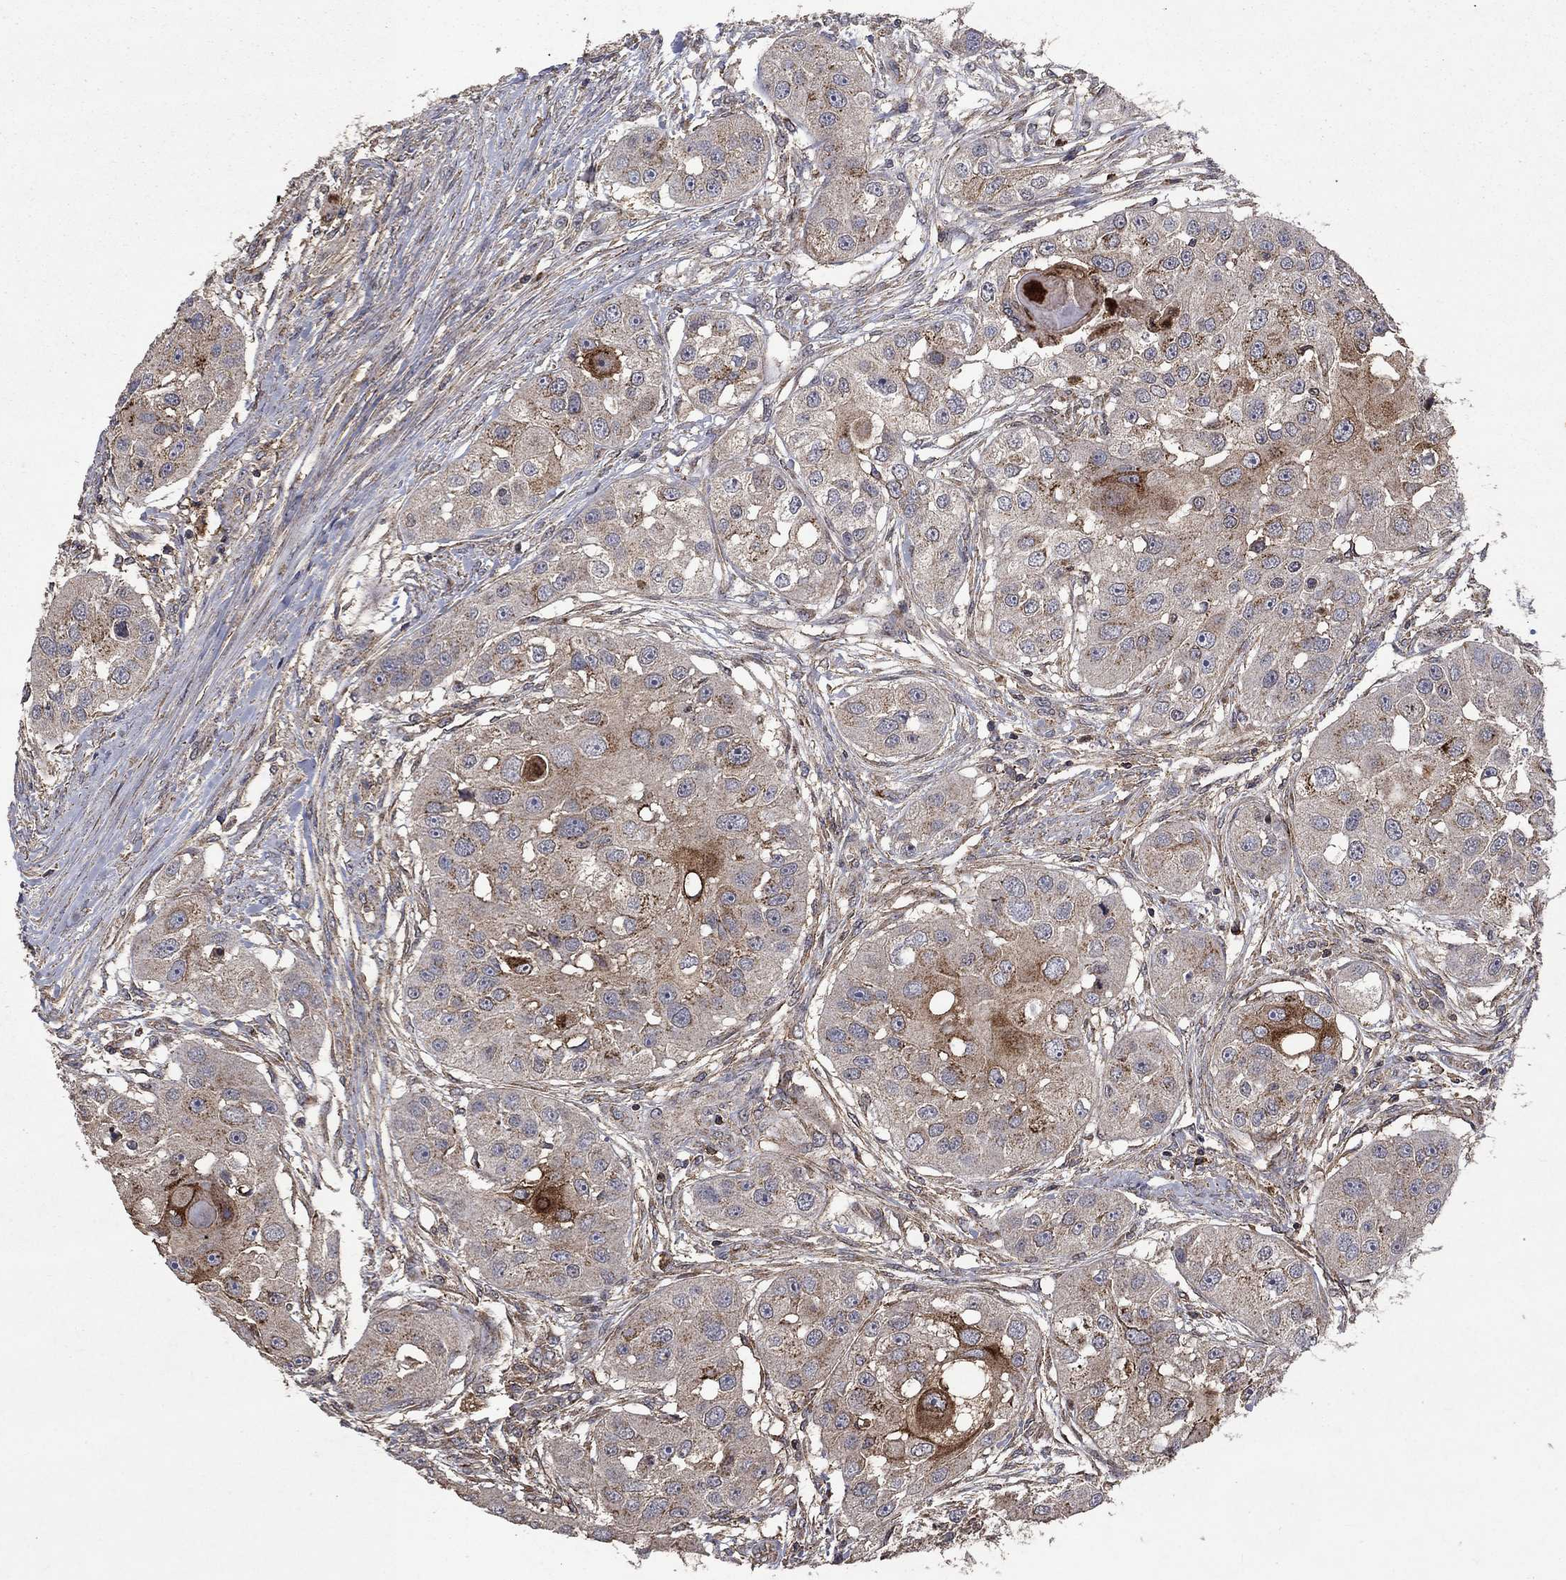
{"staining": {"intensity": "strong", "quantity": "<25%", "location": "cytoplasmic/membranous"}, "tissue": "head and neck cancer", "cell_type": "Tumor cells", "image_type": "cancer", "snomed": [{"axis": "morphology", "description": "Normal tissue, NOS"}, {"axis": "morphology", "description": "Squamous cell carcinoma, NOS"}, {"axis": "topography", "description": "Skeletal muscle"}, {"axis": "topography", "description": "Head-Neck"}], "caption": "Squamous cell carcinoma (head and neck) stained with DAB (3,3'-diaminobenzidine) IHC shows medium levels of strong cytoplasmic/membranous positivity in approximately <25% of tumor cells.", "gene": "CD24", "patient": {"sex": "male", "age": 51}}